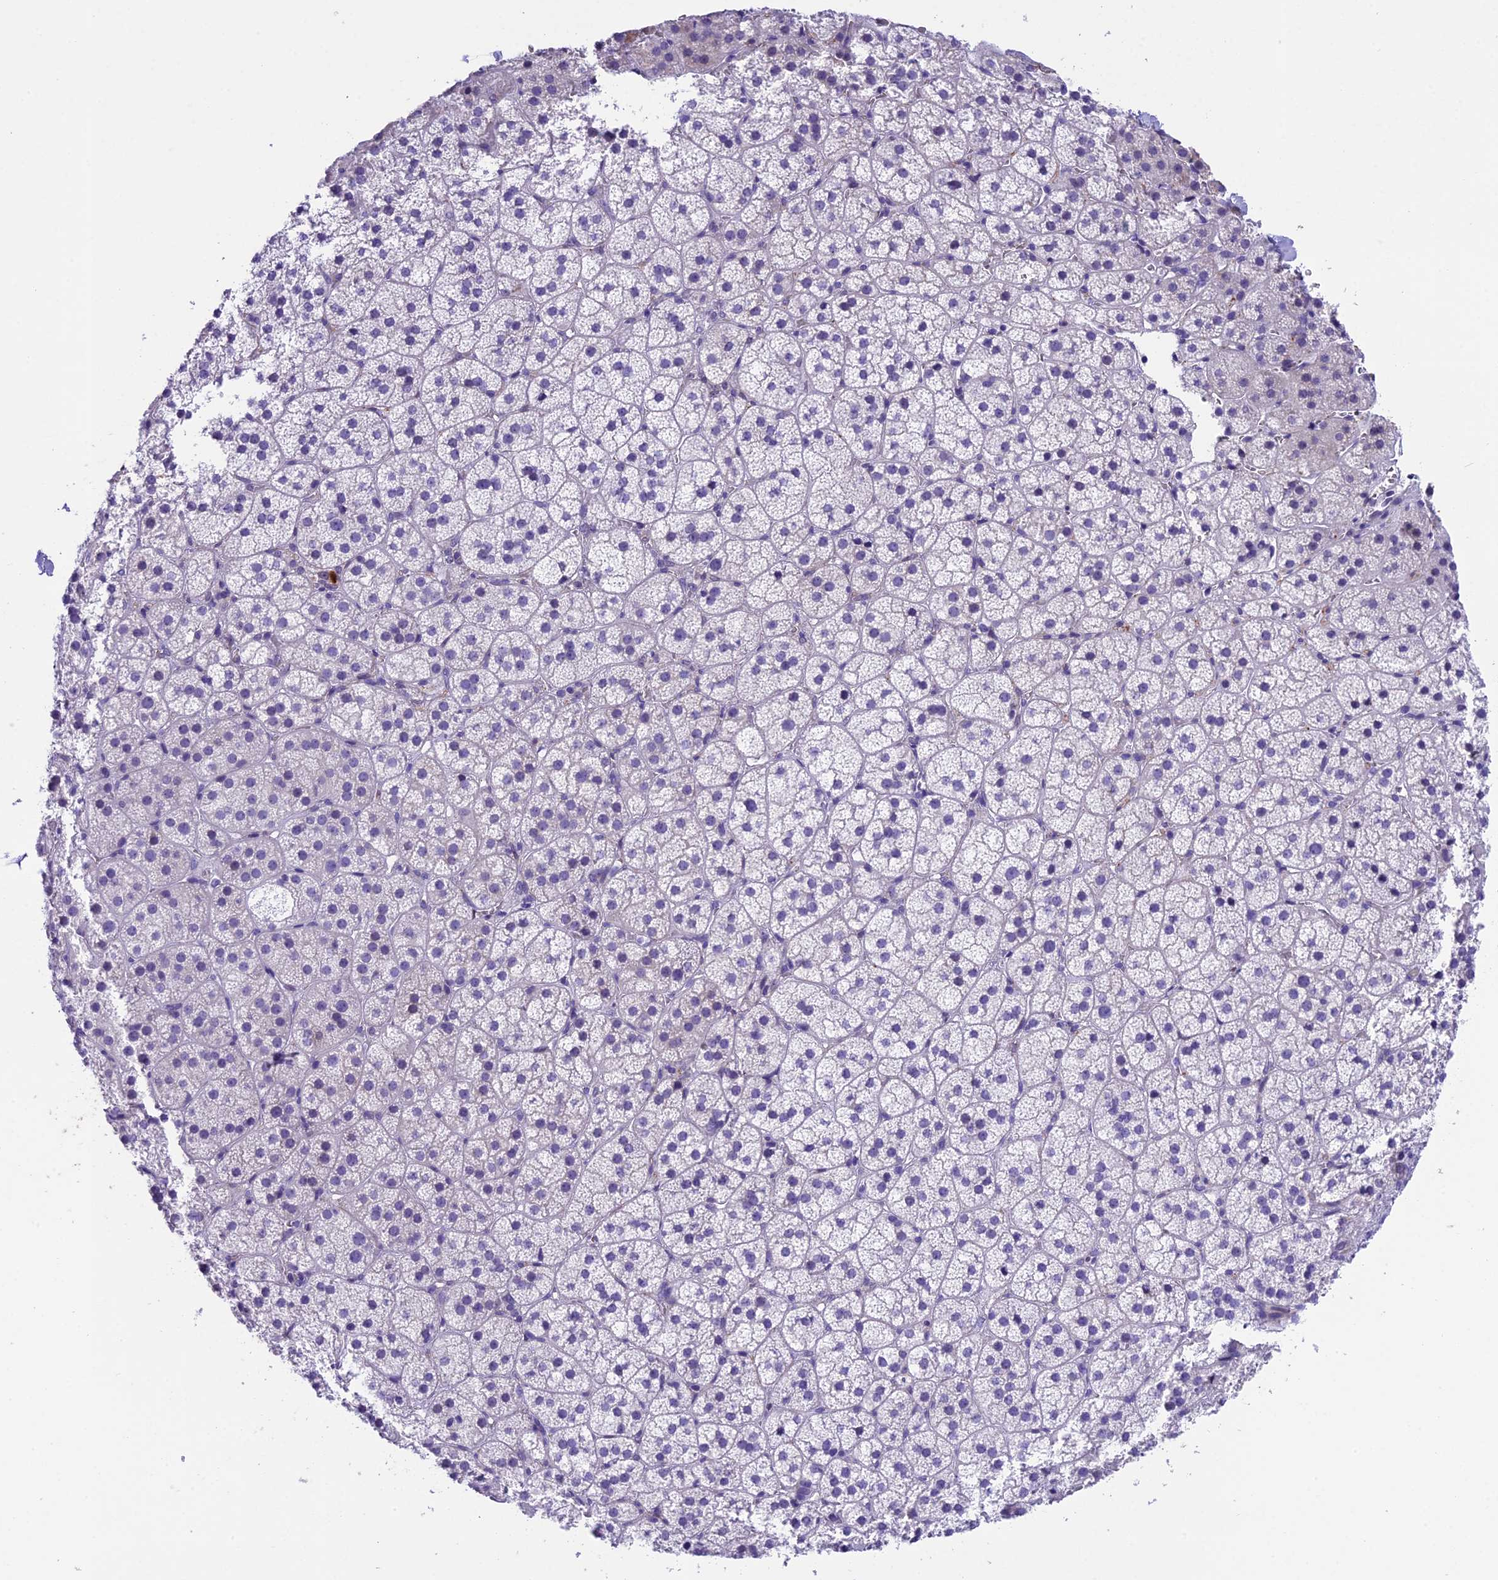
{"staining": {"intensity": "negative", "quantity": "none", "location": "none"}, "tissue": "adrenal gland", "cell_type": "Glandular cells", "image_type": "normal", "snomed": [{"axis": "morphology", "description": "Normal tissue, NOS"}, {"axis": "topography", "description": "Adrenal gland"}], "caption": "DAB (3,3'-diaminobenzidine) immunohistochemical staining of benign human adrenal gland exhibits no significant staining in glandular cells. Nuclei are stained in blue.", "gene": "PRR15", "patient": {"sex": "female", "age": 44}}